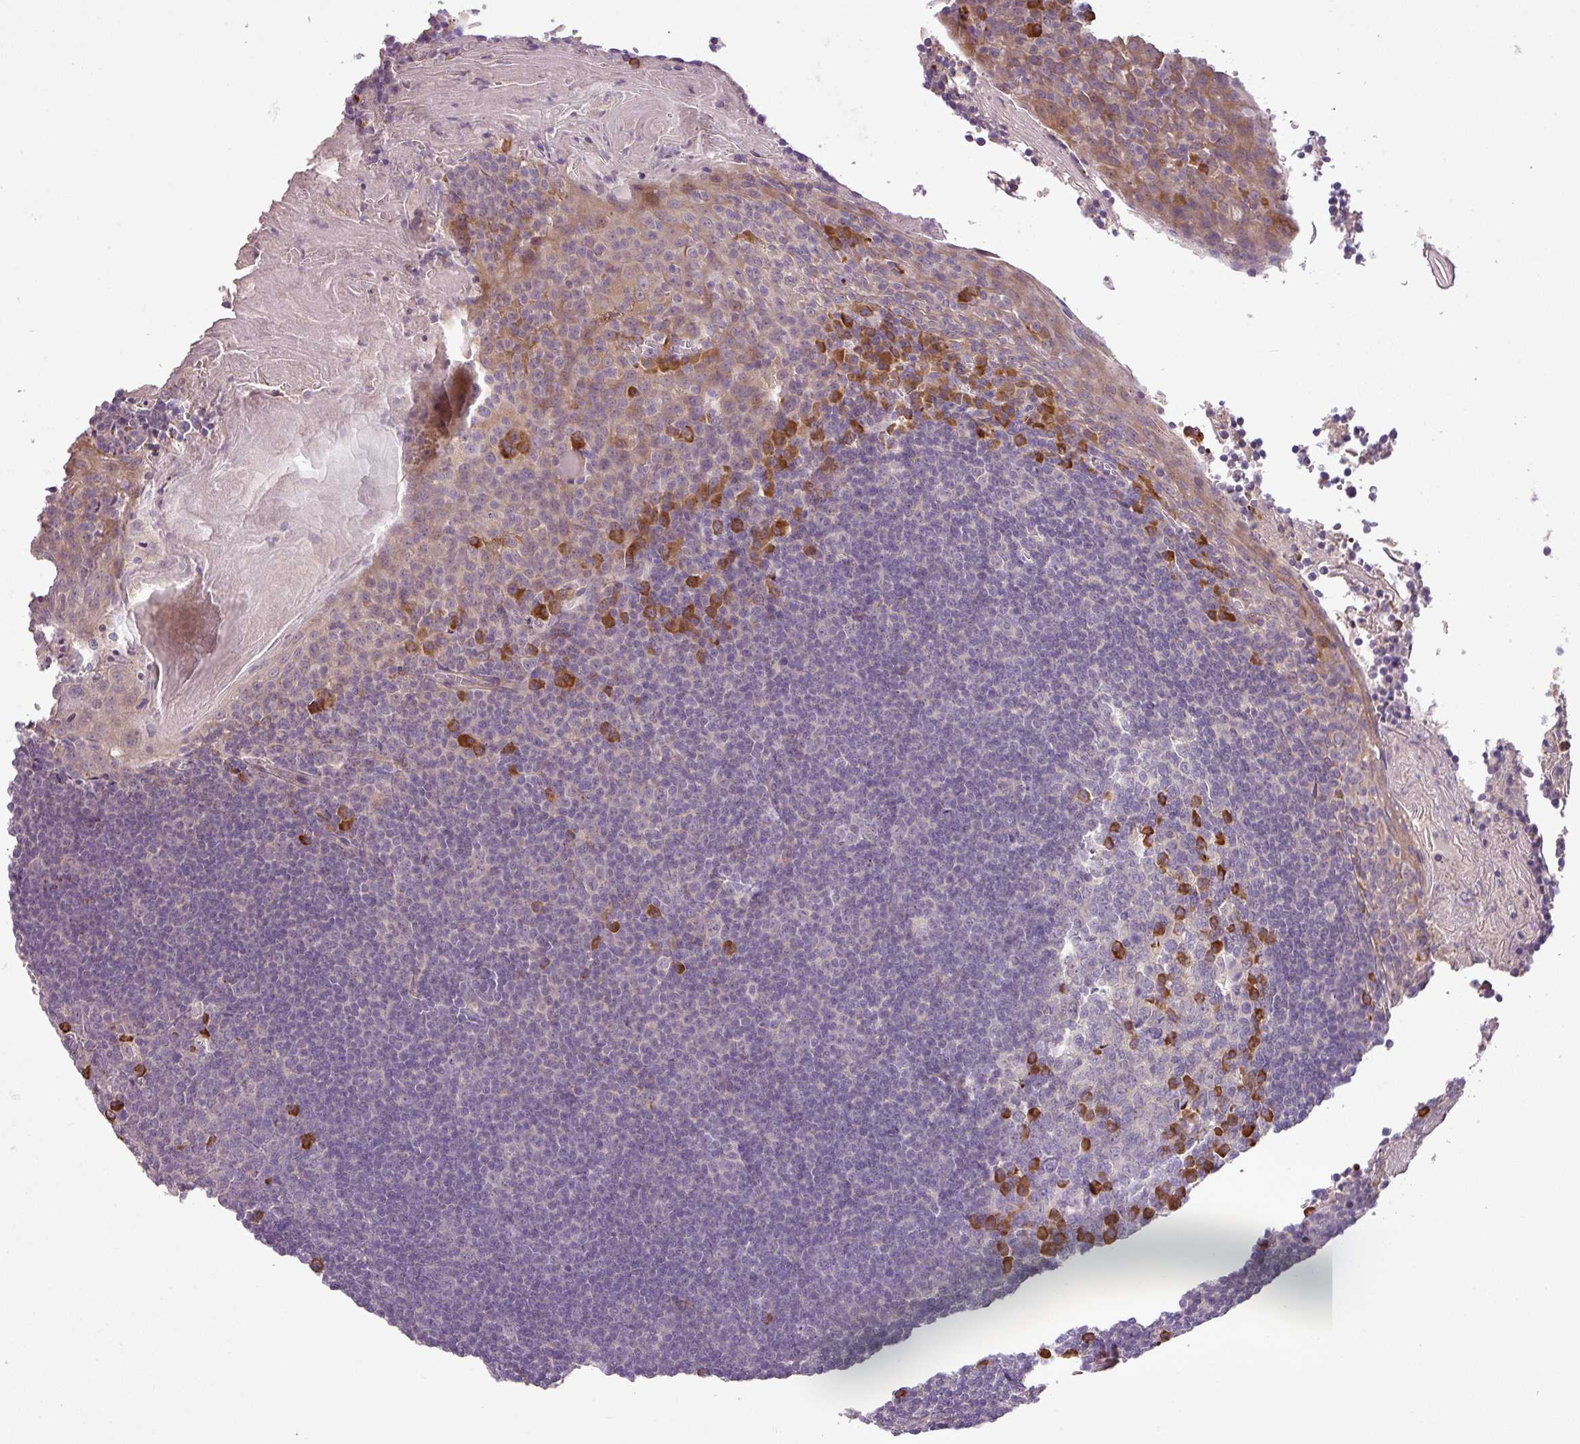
{"staining": {"intensity": "strong", "quantity": "<25%", "location": "cytoplasmic/membranous"}, "tissue": "tonsil", "cell_type": "Germinal center cells", "image_type": "normal", "snomed": [{"axis": "morphology", "description": "Normal tissue, NOS"}, {"axis": "topography", "description": "Tonsil"}], "caption": "A histopathology image of tonsil stained for a protein reveals strong cytoplasmic/membranous brown staining in germinal center cells. (Brightfield microscopy of DAB IHC at high magnification).", "gene": "MOCS3", "patient": {"sex": "male", "age": 27}}